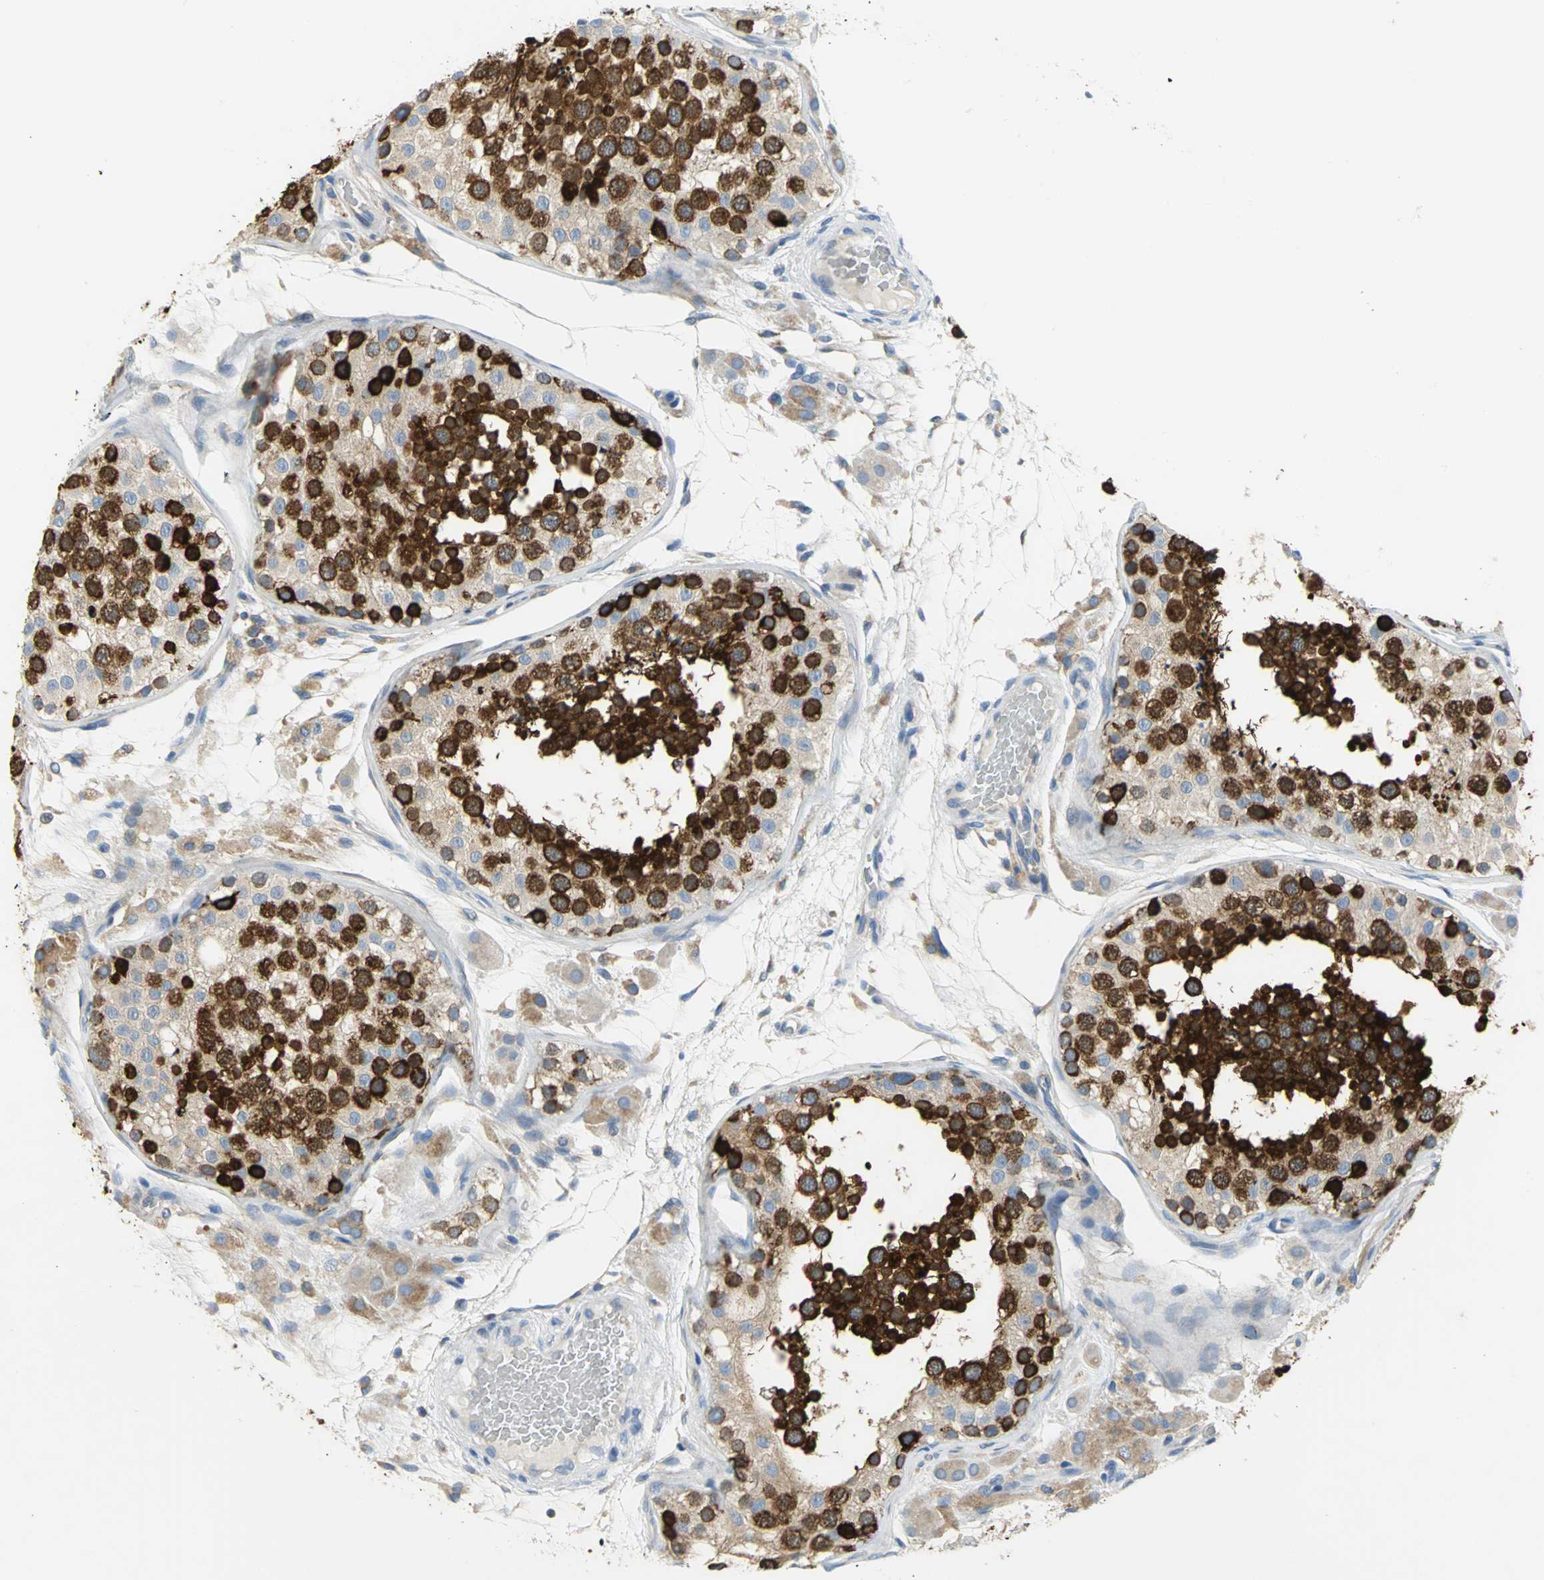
{"staining": {"intensity": "strong", "quantity": ">75%", "location": "cytoplasmic/membranous"}, "tissue": "testis", "cell_type": "Cells in seminiferous ducts", "image_type": "normal", "snomed": [{"axis": "morphology", "description": "Normal tissue, NOS"}, {"axis": "topography", "description": "Testis"}], "caption": "Immunohistochemical staining of unremarkable testis displays >75% levels of strong cytoplasmic/membranous protein staining in about >75% of cells in seminiferous ducts.", "gene": "TULP4", "patient": {"sex": "male", "age": 26}}